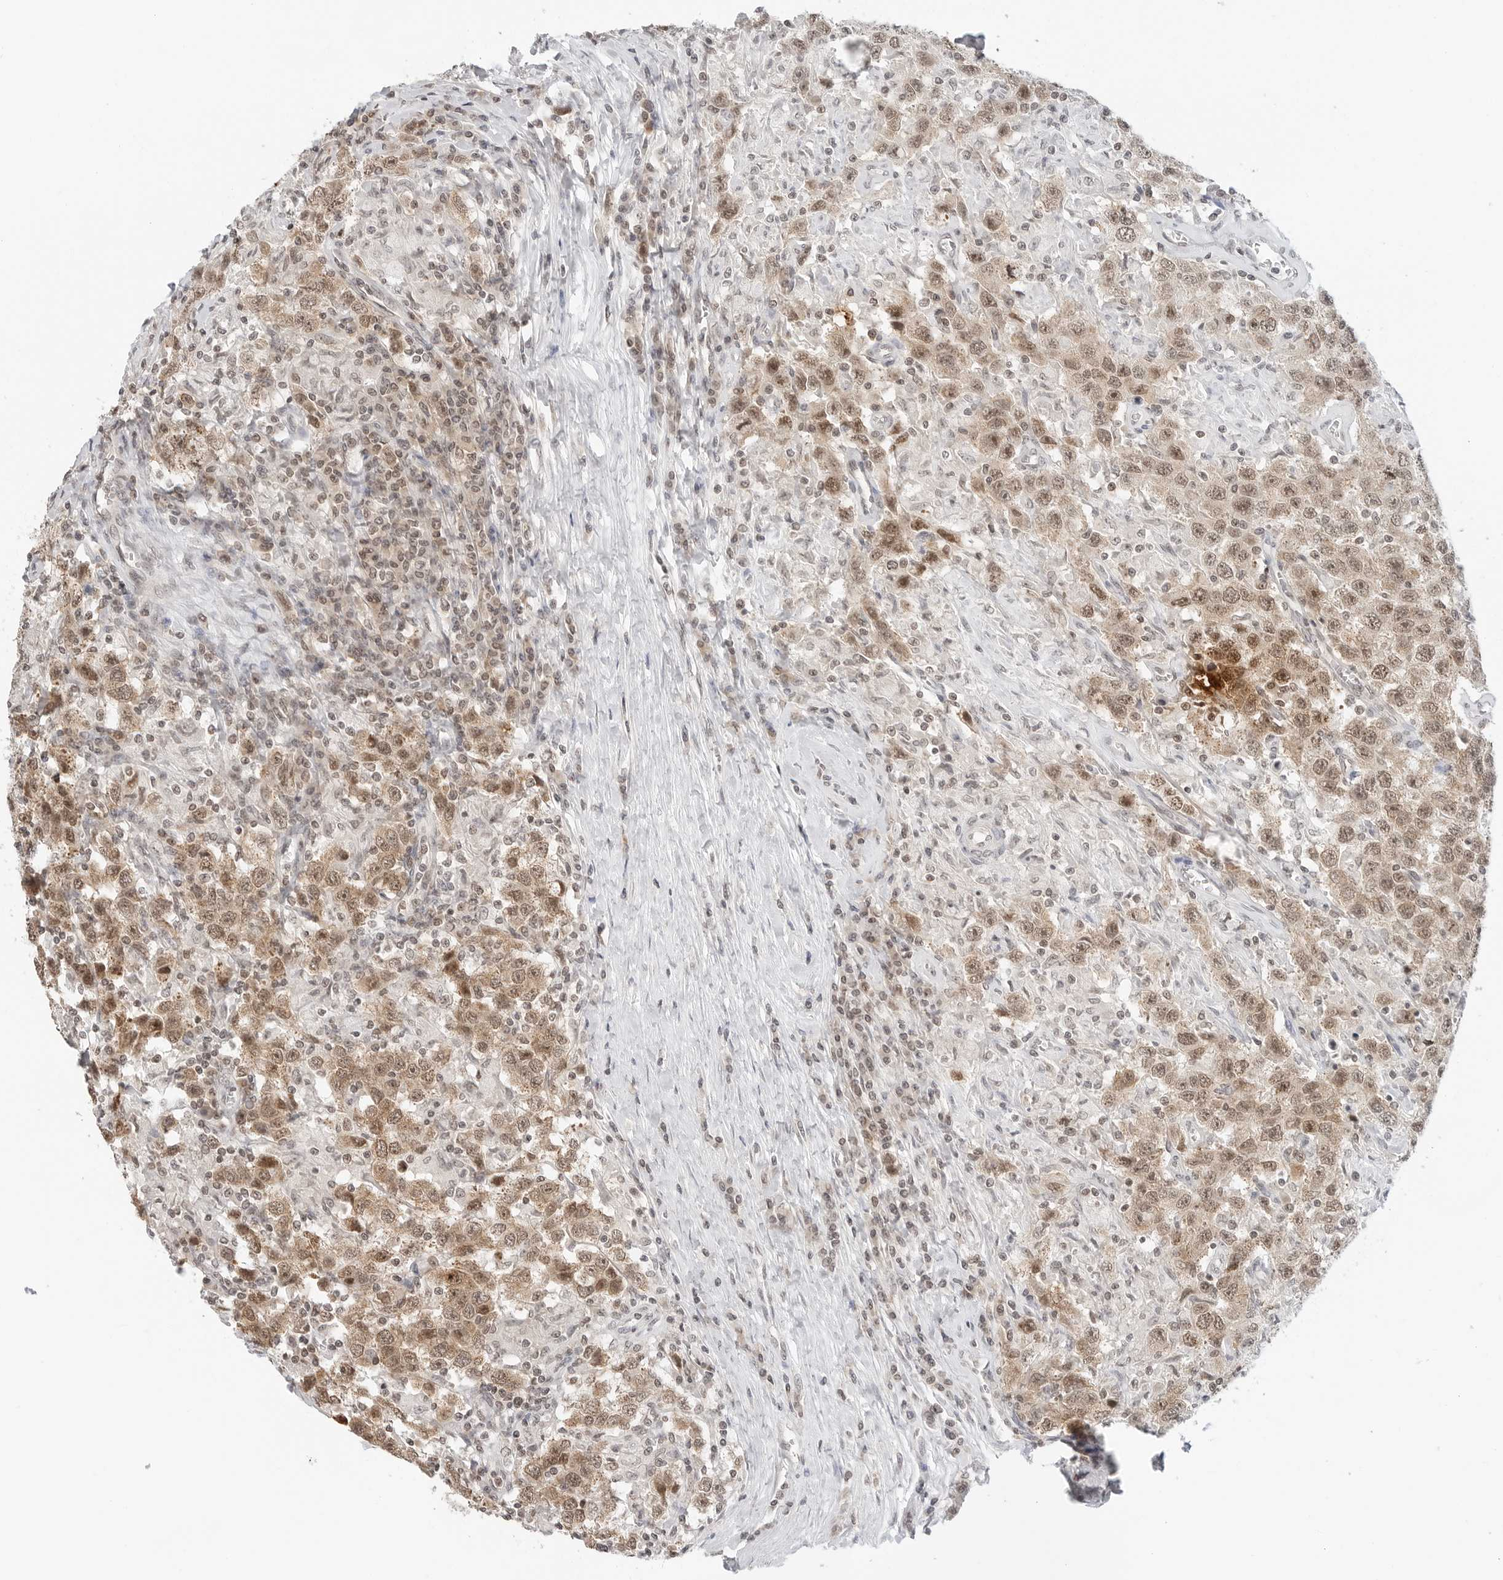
{"staining": {"intensity": "moderate", "quantity": ">75%", "location": "cytoplasmic/membranous,nuclear"}, "tissue": "testis cancer", "cell_type": "Tumor cells", "image_type": "cancer", "snomed": [{"axis": "morphology", "description": "Seminoma, NOS"}, {"axis": "topography", "description": "Testis"}], "caption": "Testis seminoma stained with DAB (3,3'-diaminobenzidine) immunohistochemistry demonstrates medium levels of moderate cytoplasmic/membranous and nuclear positivity in about >75% of tumor cells. The staining was performed using DAB (3,3'-diaminobenzidine), with brown indicating positive protein expression. Nuclei are stained blue with hematoxylin.", "gene": "METAP1", "patient": {"sex": "male", "age": 41}}